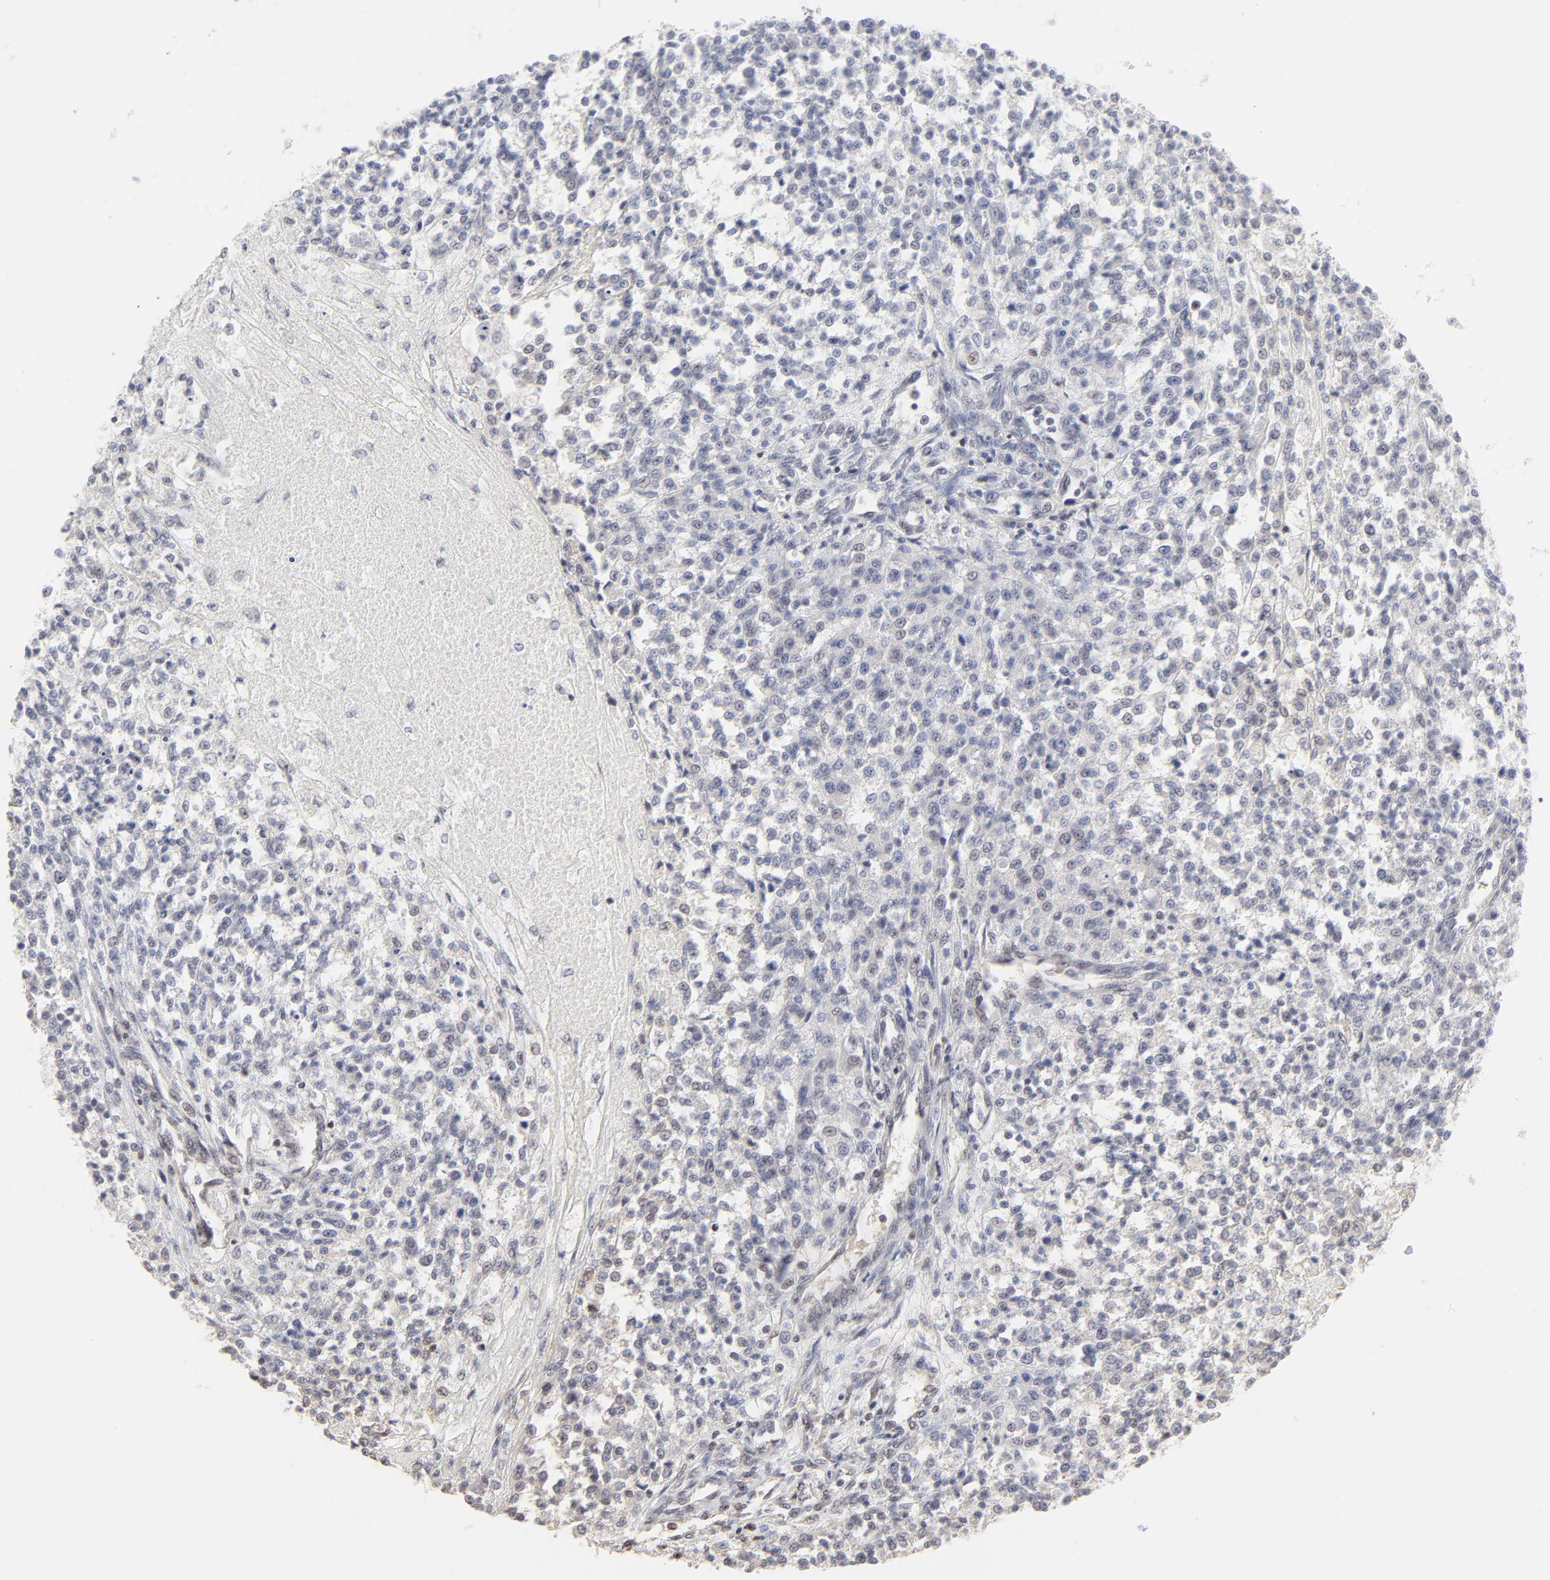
{"staining": {"intensity": "negative", "quantity": "none", "location": "none"}, "tissue": "testis cancer", "cell_type": "Tumor cells", "image_type": "cancer", "snomed": [{"axis": "morphology", "description": "Seminoma, NOS"}, {"axis": "topography", "description": "Testis"}], "caption": "An IHC image of testis cancer (seminoma) is shown. There is no staining in tumor cells of testis cancer (seminoma). (DAB (3,3'-diaminobenzidine) IHC, high magnification).", "gene": "NFIL3", "patient": {"sex": "male", "age": 59}}